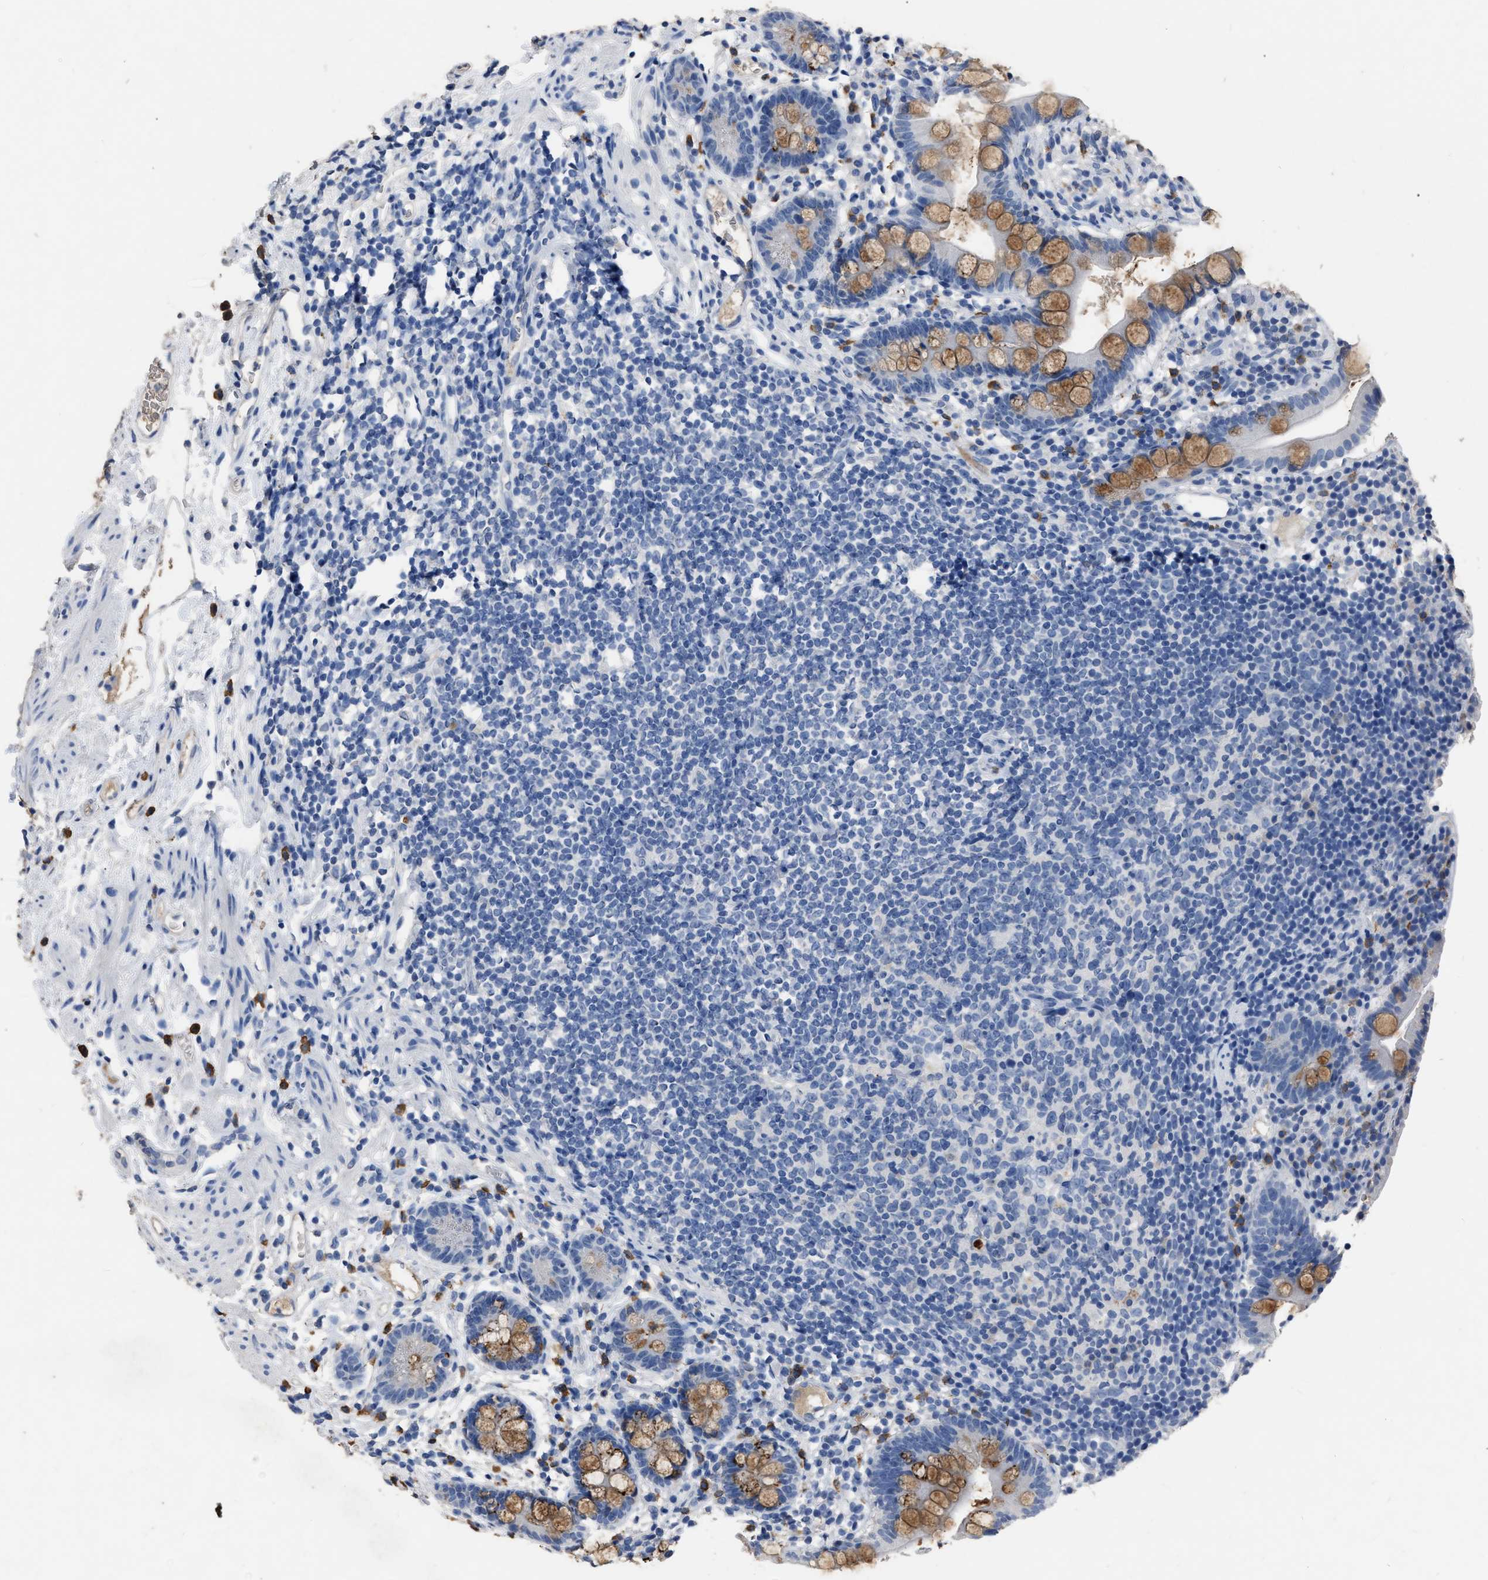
{"staining": {"intensity": "strong", "quantity": "25%-75%", "location": "cytoplasmic/membranous"}, "tissue": "small intestine", "cell_type": "Glandular cells", "image_type": "normal", "snomed": [{"axis": "morphology", "description": "Normal tissue, NOS"}, {"axis": "topography", "description": "Small intestine"}], "caption": "An IHC histopathology image of normal tissue is shown. Protein staining in brown labels strong cytoplasmic/membranous positivity in small intestine within glandular cells. The staining is performed using DAB brown chromogen to label protein expression. The nuclei are counter-stained blue using hematoxylin.", "gene": "HABP2", "patient": {"sex": "female", "age": 84}}